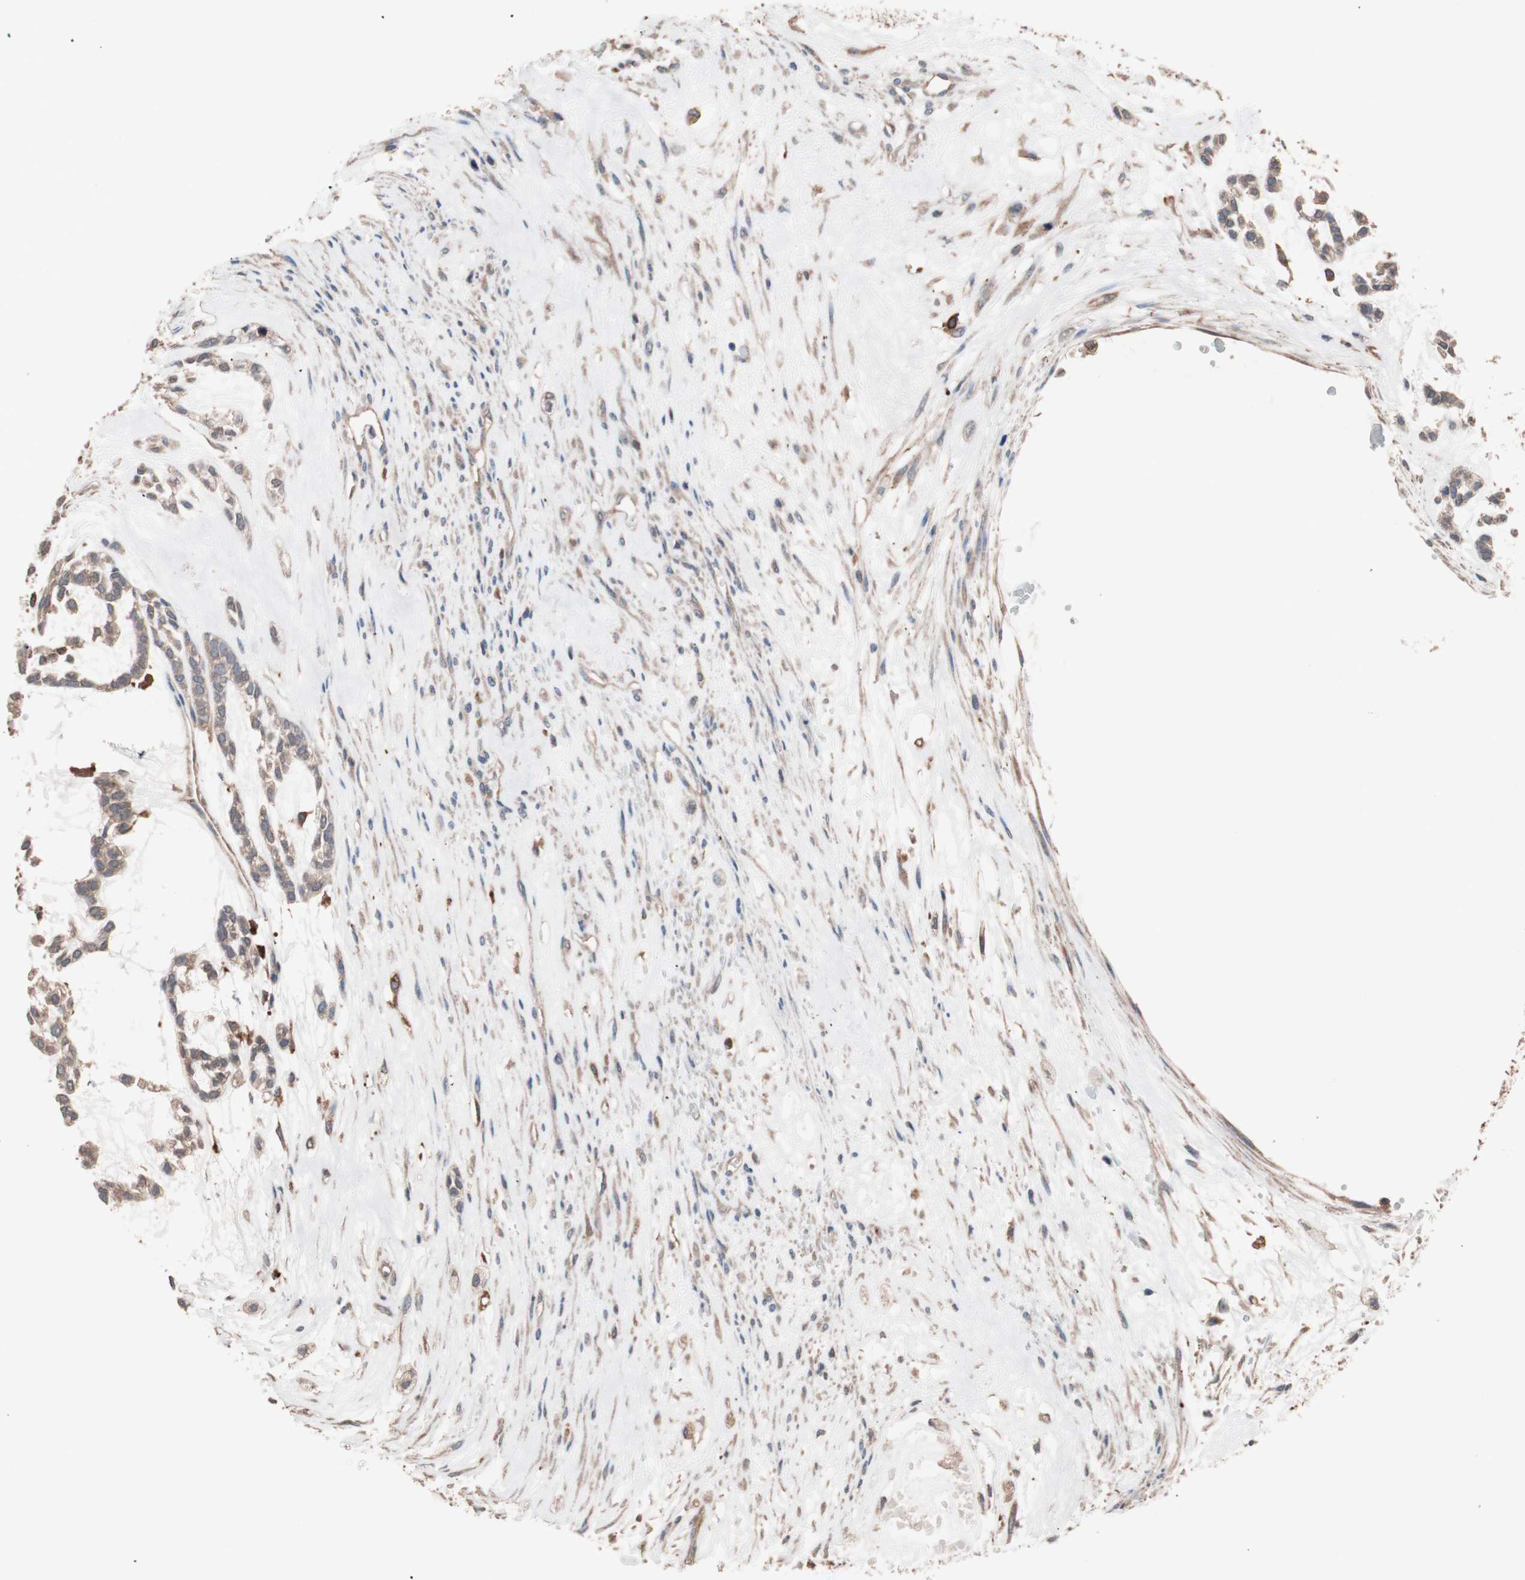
{"staining": {"intensity": "weak", "quantity": ">75%", "location": "cytoplasmic/membranous"}, "tissue": "head and neck cancer", "cell_type": "Tumor cells", "image_type": "cancer", "snomed": [{"axis": "morphology", "description": "Adenocarcinoma, NOS"}, {"axis": "morphology", "description": "Adenoma, NOS"}, {"axis": "topography", "description": "Head-Neck"}], "caption": "High-power microscopy captured an immunohistochemistry histopathology image of adenocarcinoma (head and neck), revealing weak cytoplasmic/membranous expression in approximately >75% of tumor cells. The protein of interest is shown in brown color, while the nuclei are stained blue.", "gene": "ATG7", "patient": {"sex": "female", "age": 55}}